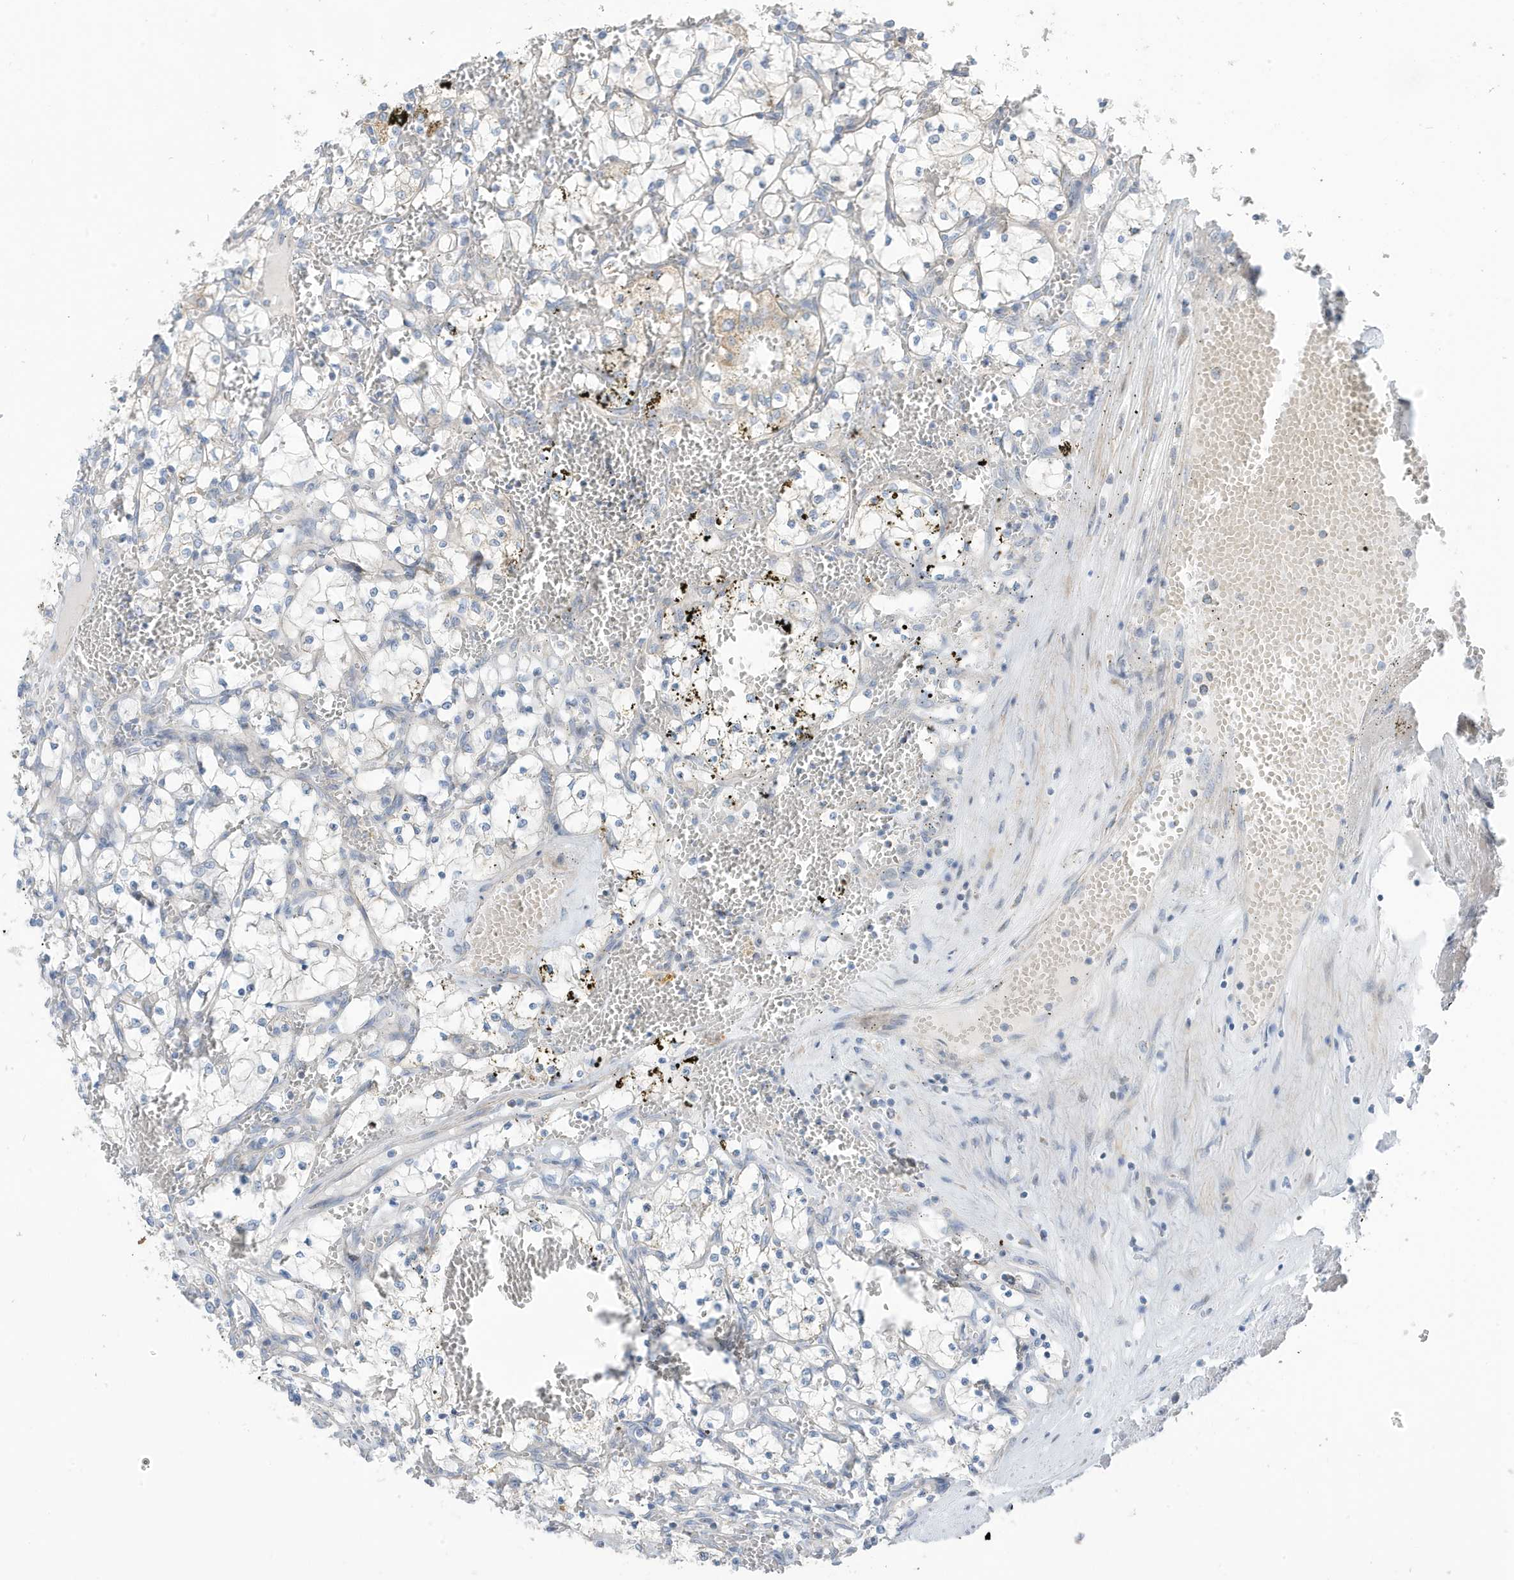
{"staining": {"intensity": "negative", "quantity": "none", "location": "none"}, "tissue": "renal cancer", "cell_type": "Tumor cells", "image_type": "cancer", "snomed": [{"axis": "morphology", "description": "Adenocarcinoma, NOS"}, {"axis": "topography", "description": "Kidney"}], "caption": "The image reveals no staining of tumor cells in adenocarcinoma (renal).", "gene": "ATP13A5", "patient": {"sex": "female", "age": 69}}